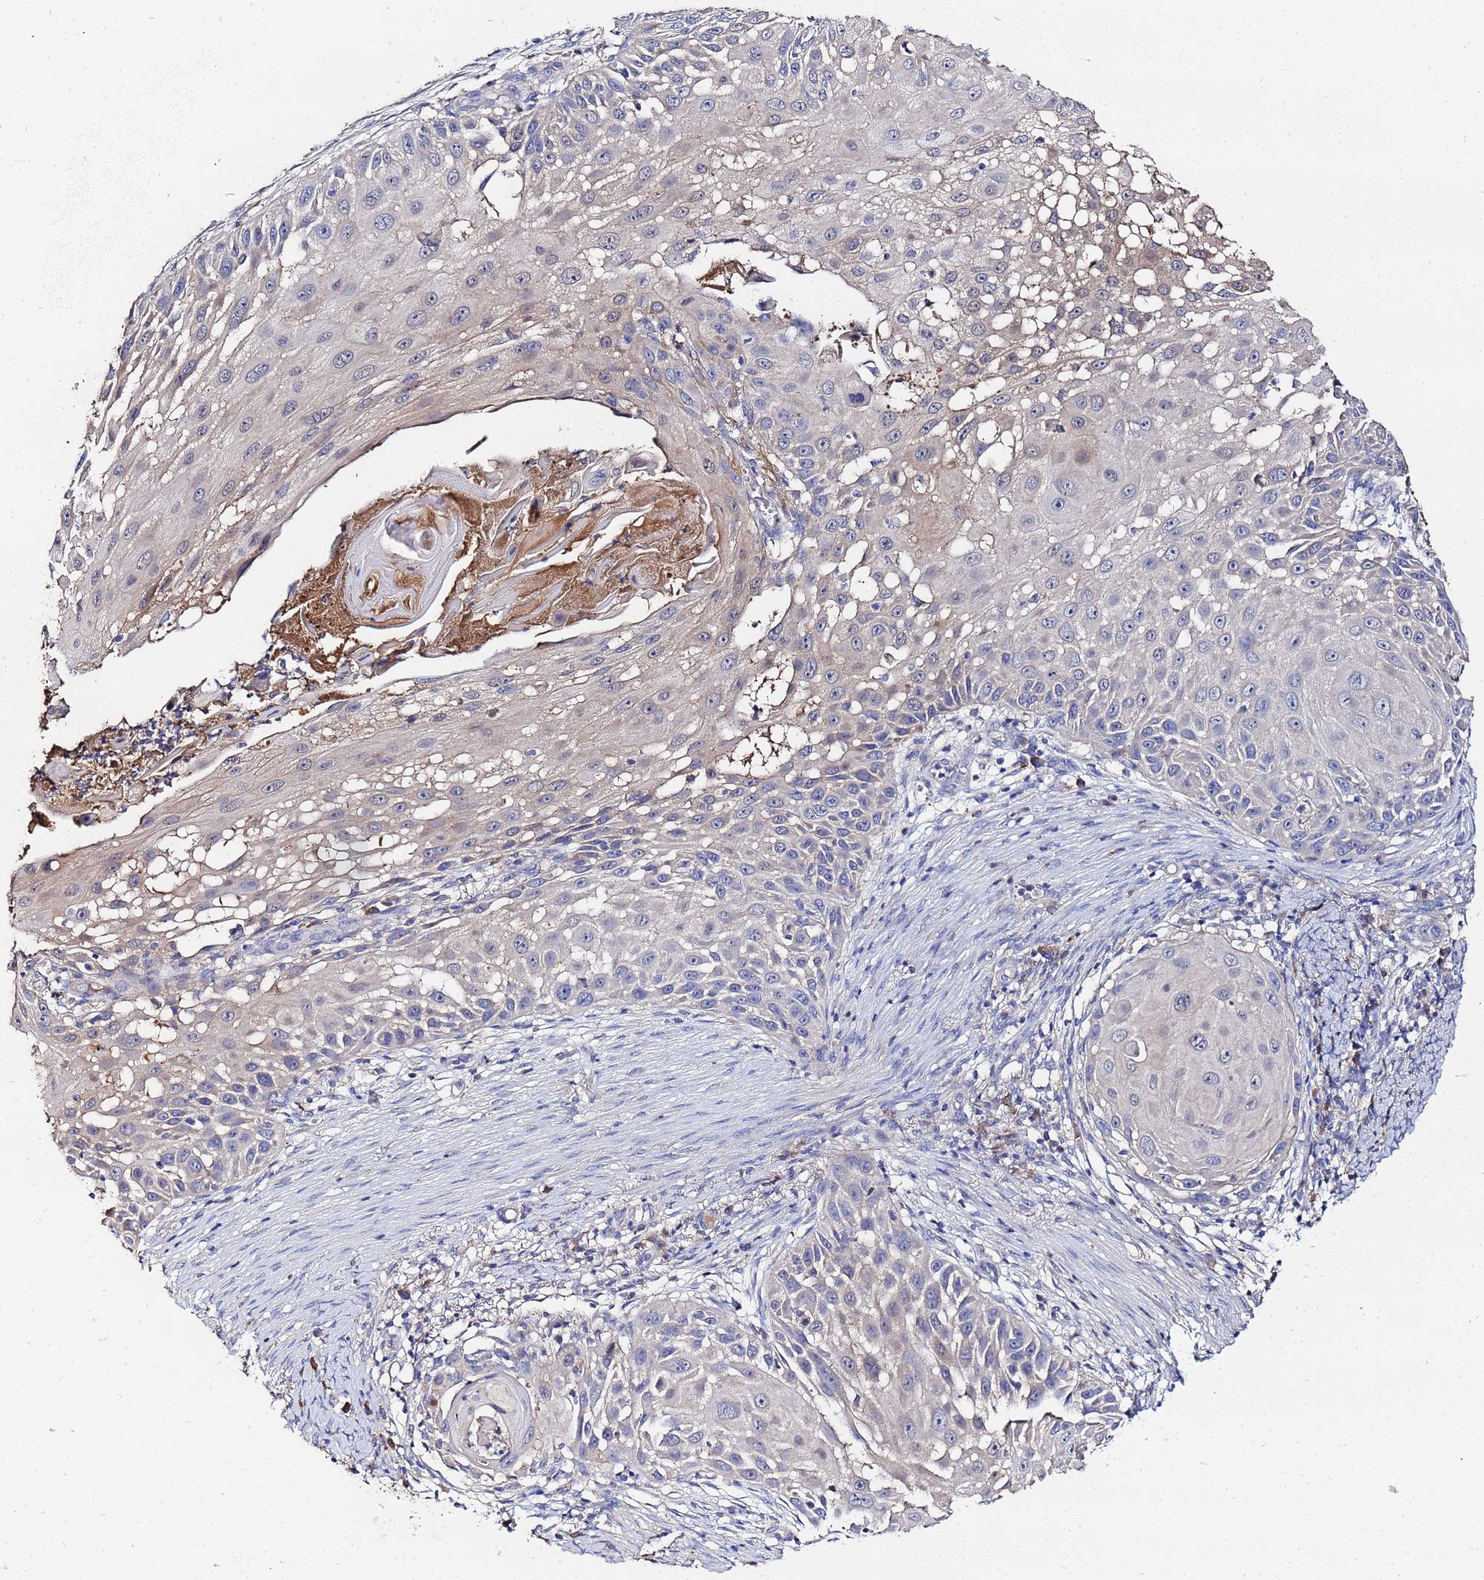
{"staining": {"intensity": "weak", "quantity": "<25%", "location": "cytoplasmic/membranous"}, "tissue": "skin cancer", "cell_type": "Tumor cells", "image_type": "cancer", "snomed": [{"axis": "morphology", "description": "Squamous cell carcinoma, NOS"}, {"axis": "topography", "description": "Skin"}], "caption": "A histopathology image of skin squamous cell carcinoma stained for a protein reveals no brown staining in tumor cells.", "gene": "TCP10L", "patient": {"sex": "female", "age": 44}}